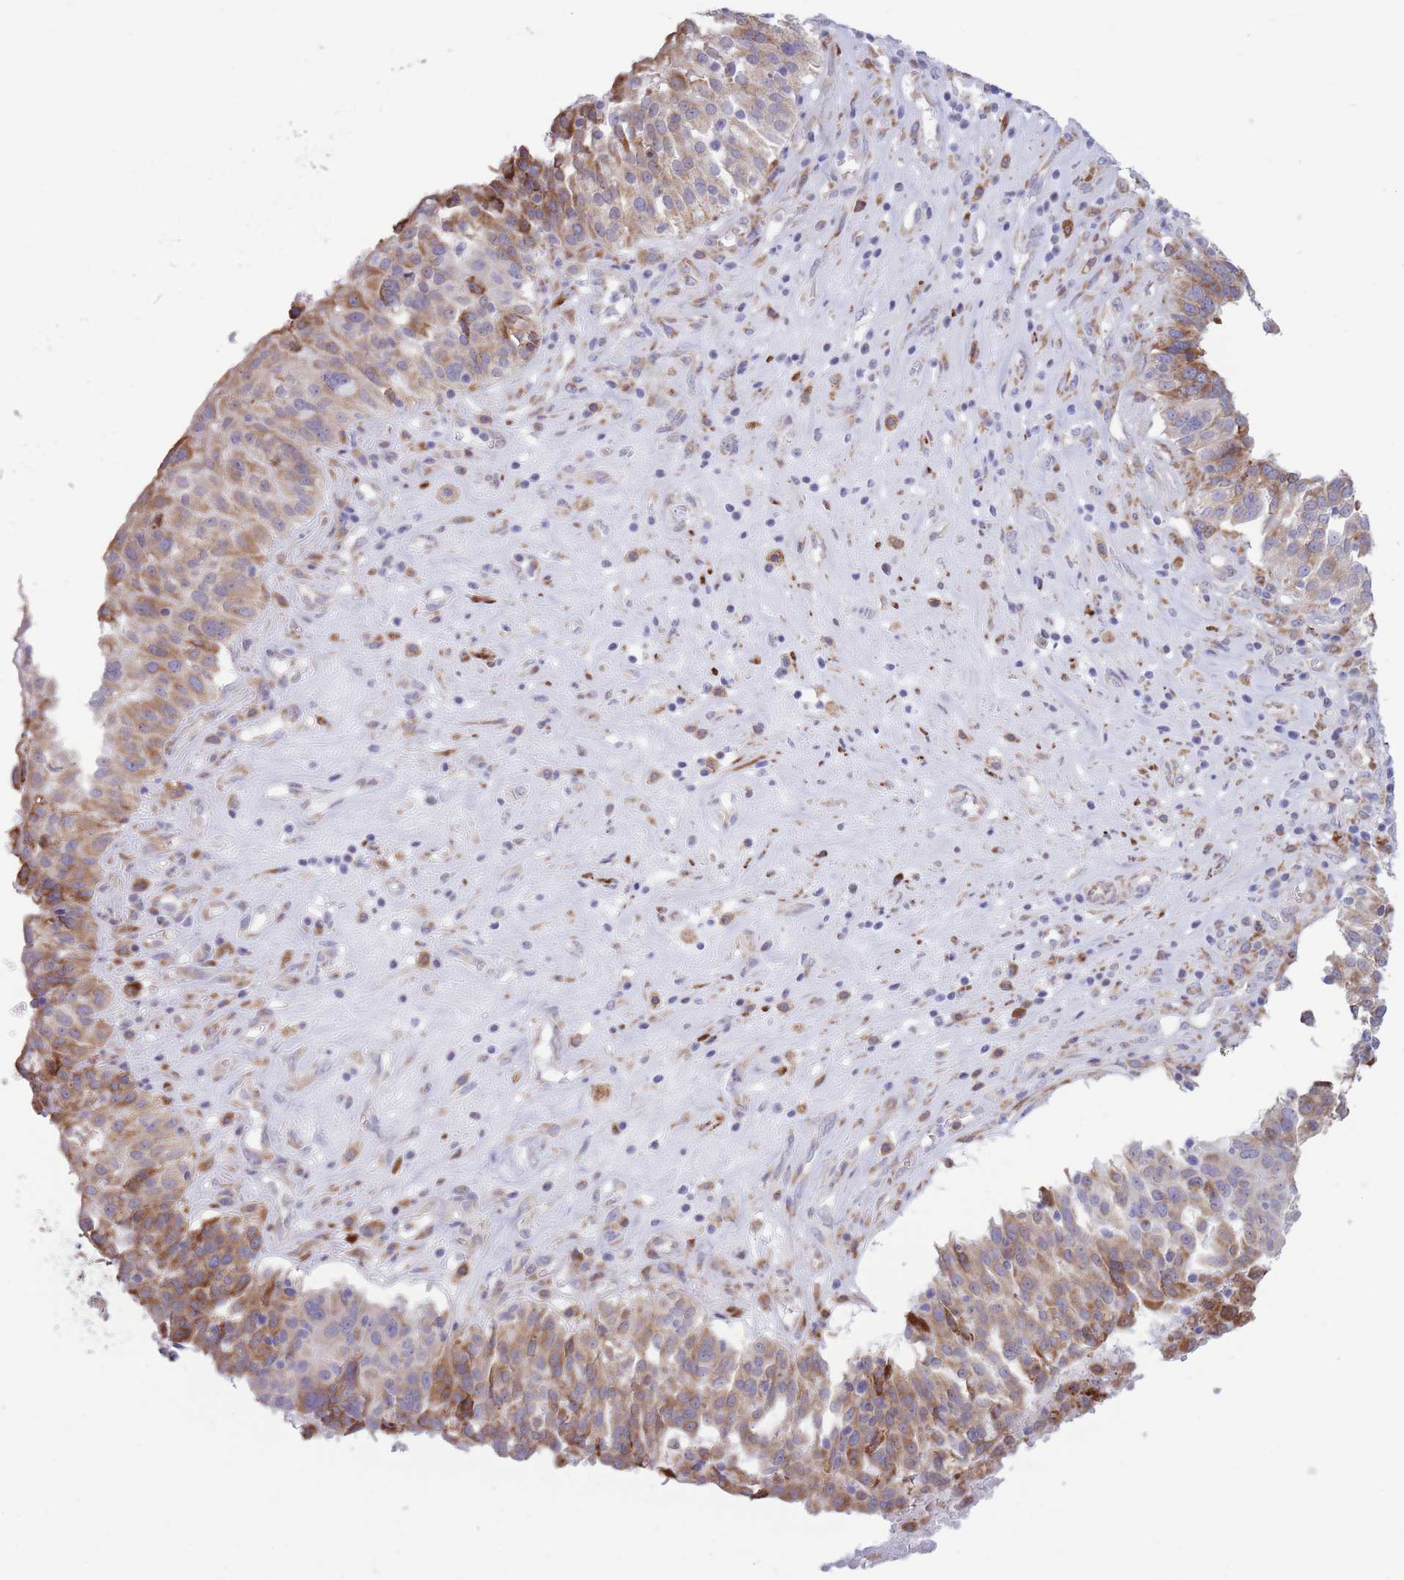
{"staining": {"intensity": "moderate", "quantity": ">75%", "location": "cytoplasmic/membranous"}, "tissue": "ovarian cancer", "cell_type": "Tumor cells", "image_type": "cancer", "snomed": [{"axis": "morphology", "description": "Cystadenocarcinoma, serous, NOS"}, {"axis": "topography", "description": "Ovary"}], "caption": "Immunohistochemistry (IHC) of human serous cystadenocarcinoma (ovarian) shows medium levels of moderate cytoplasmic/membranous staining in approximately >75% of tumor cells.", "gene": "MYDGF", "patient": {"sex": "female", "age": 59}}